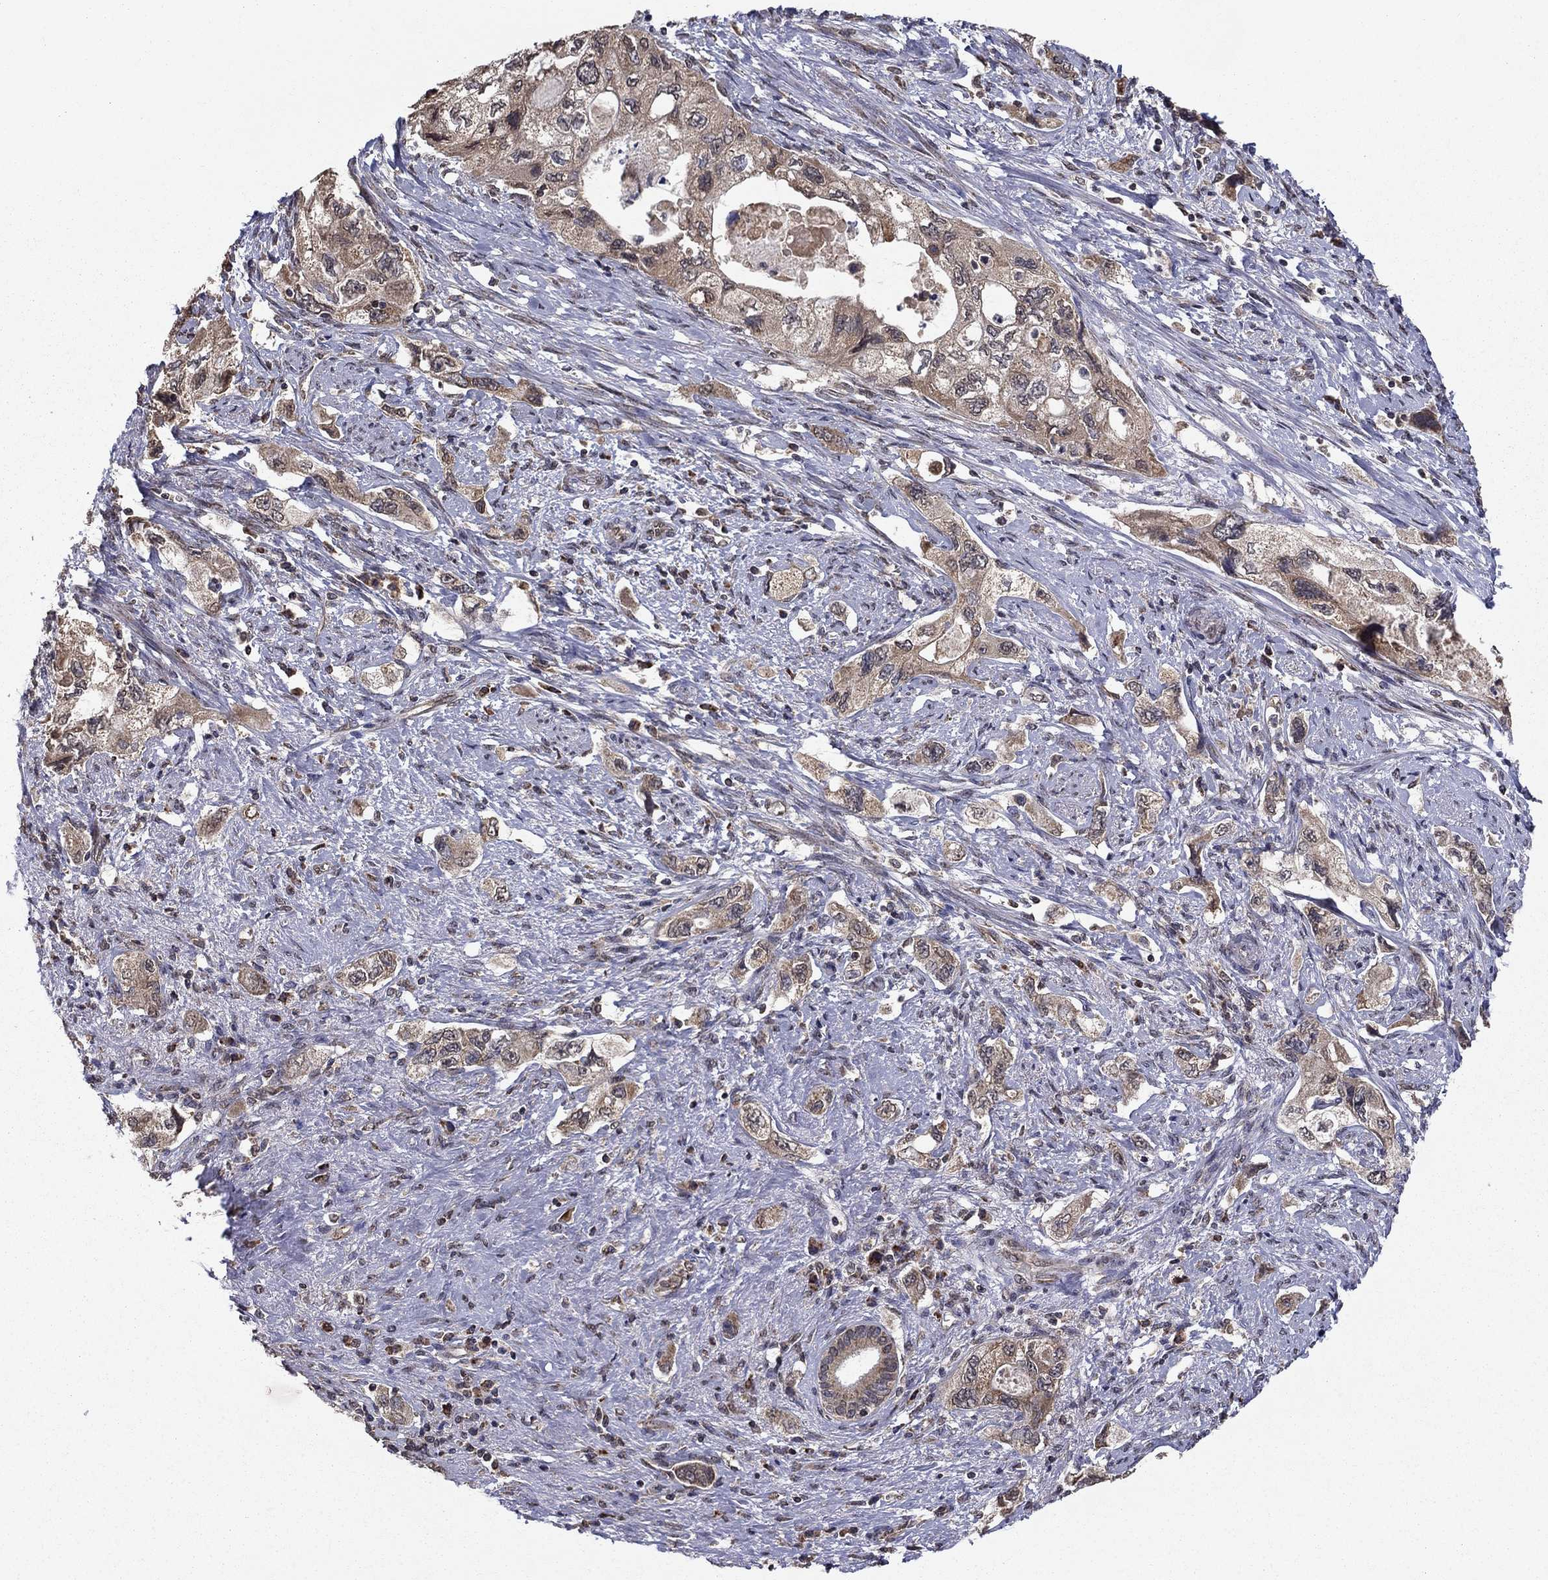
{"staining": {"intensity": "weak", "quantity": "25%-75%", "location": "cytoplasmic/membranous"}, "tissue": "pancreatic cancer", "cell_type": "Tumor cells", "image_type": "cancer", "snomed": [{"axis": "morphology", "description": "Adenocarcinoma, NOS"}, {"axis": "topography", "description": "Pancreas"}], "caption": "A low amount of weak cytoplasmic/membranous expression is appreciated in about 25%-75% of tumor cells in adenocarcinoma (pancreatic) tissue.", "gene": "SLC2A13", "patient": {"sex": "female", "age": 73}}